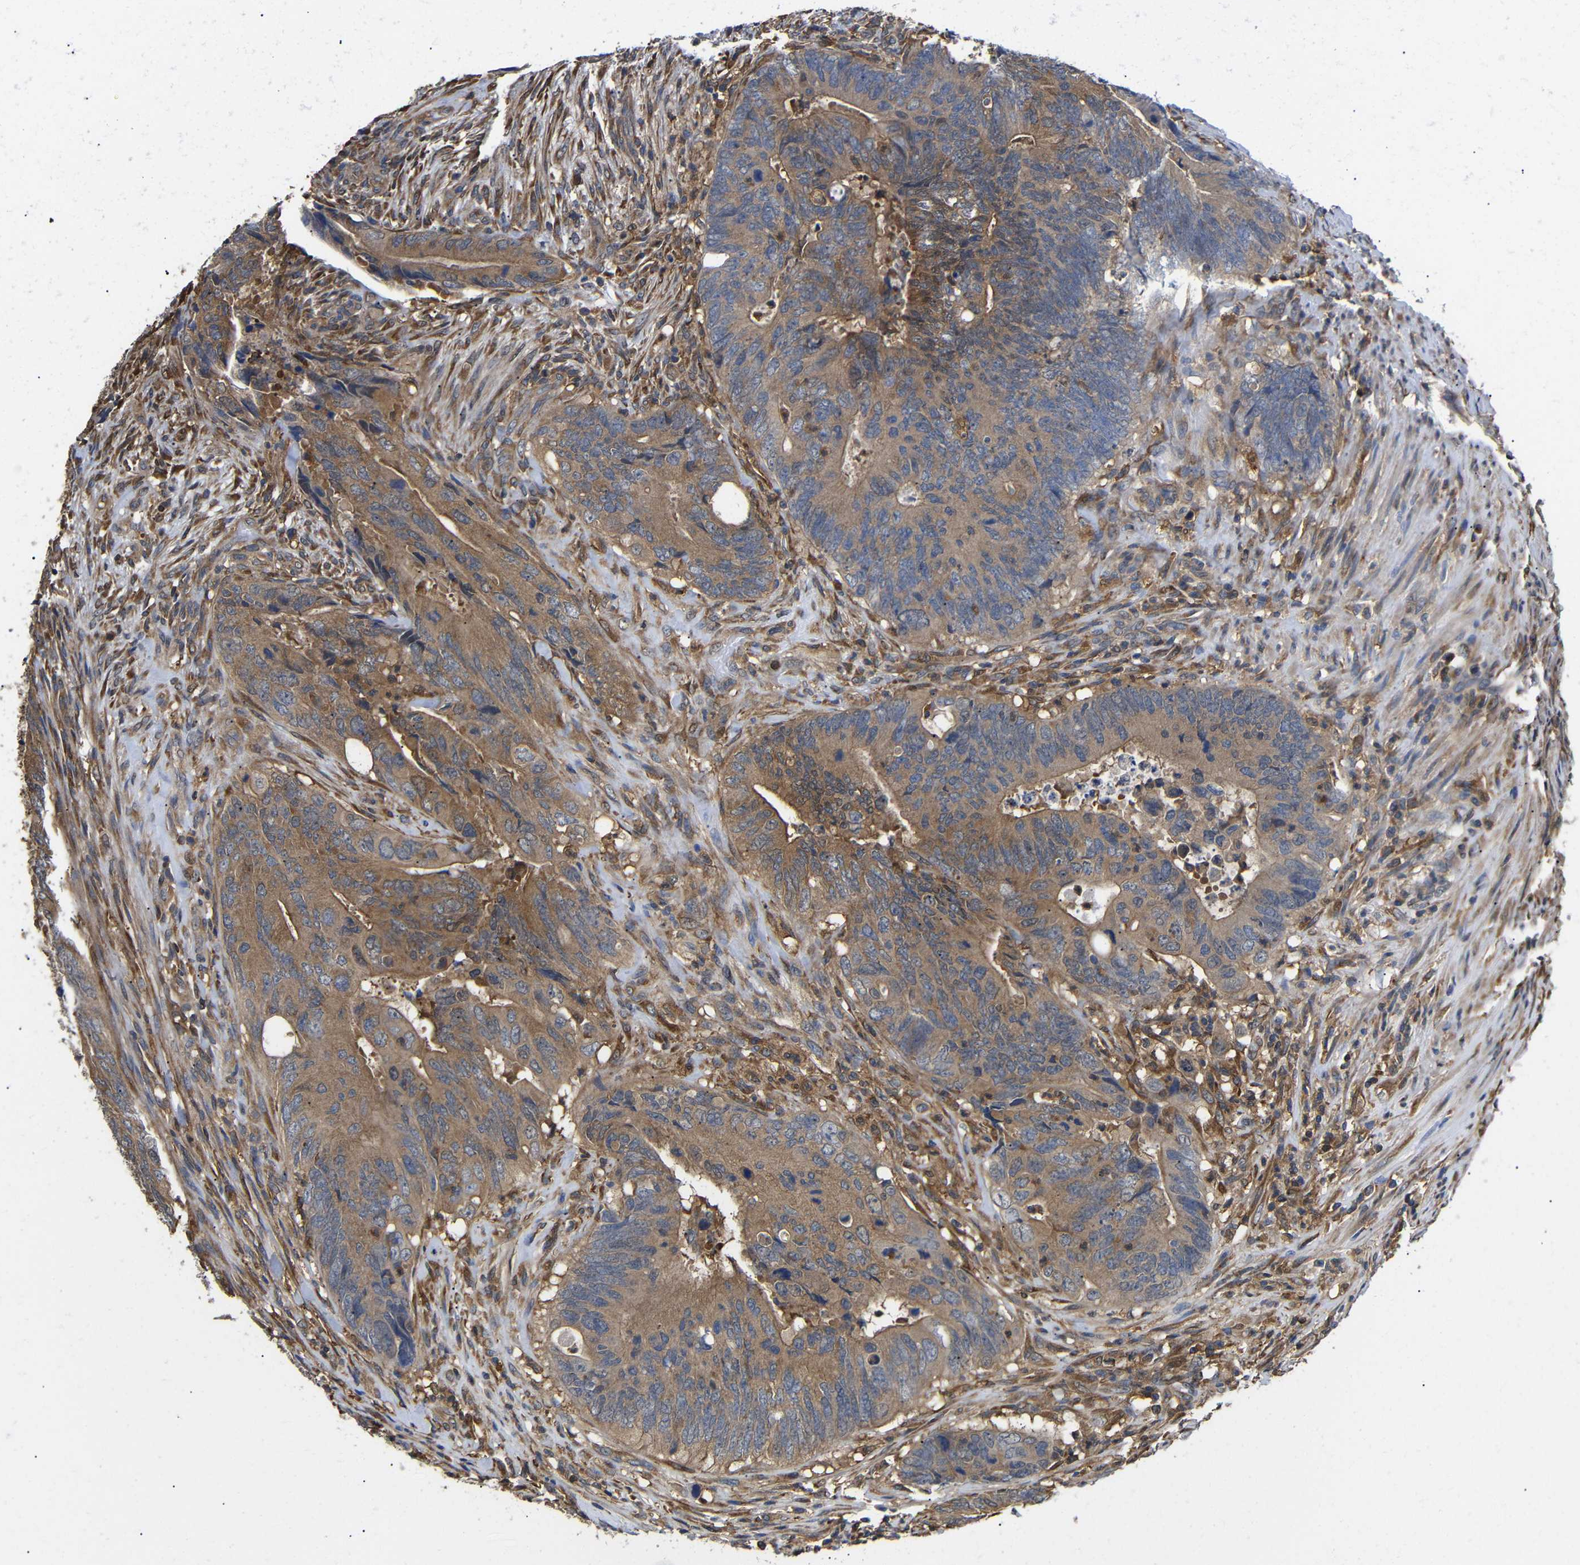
{"staining": {"intensity": "moderate", "quantity": ">75%", "location": "cytoplasmic/membranous"}, "tissue": "colorectal cancer", "cell_type": "Tumor cells", "image_type": "cancer", "snomed": [{"axis": "morphology", "description": "Normal tissue, NOS"}, {"axis": "morphology", "description": "Adenocarcinoma, NOS"}, {"axis": "topography", "description": "Colon"}], "caption": "Immunohistochemical staining of human adenocarcinoma (colorectal) reveals medium levels of moderate cytoplasmic/membranous positivity in approximately >75% of tumor cells. (Stains: DAB in brown, nuclei in blue, Microscopy: brightfield microscopy at high magnification).", "gene": "LRRCC1", "patient": {"sex": "male", "age": 56}}